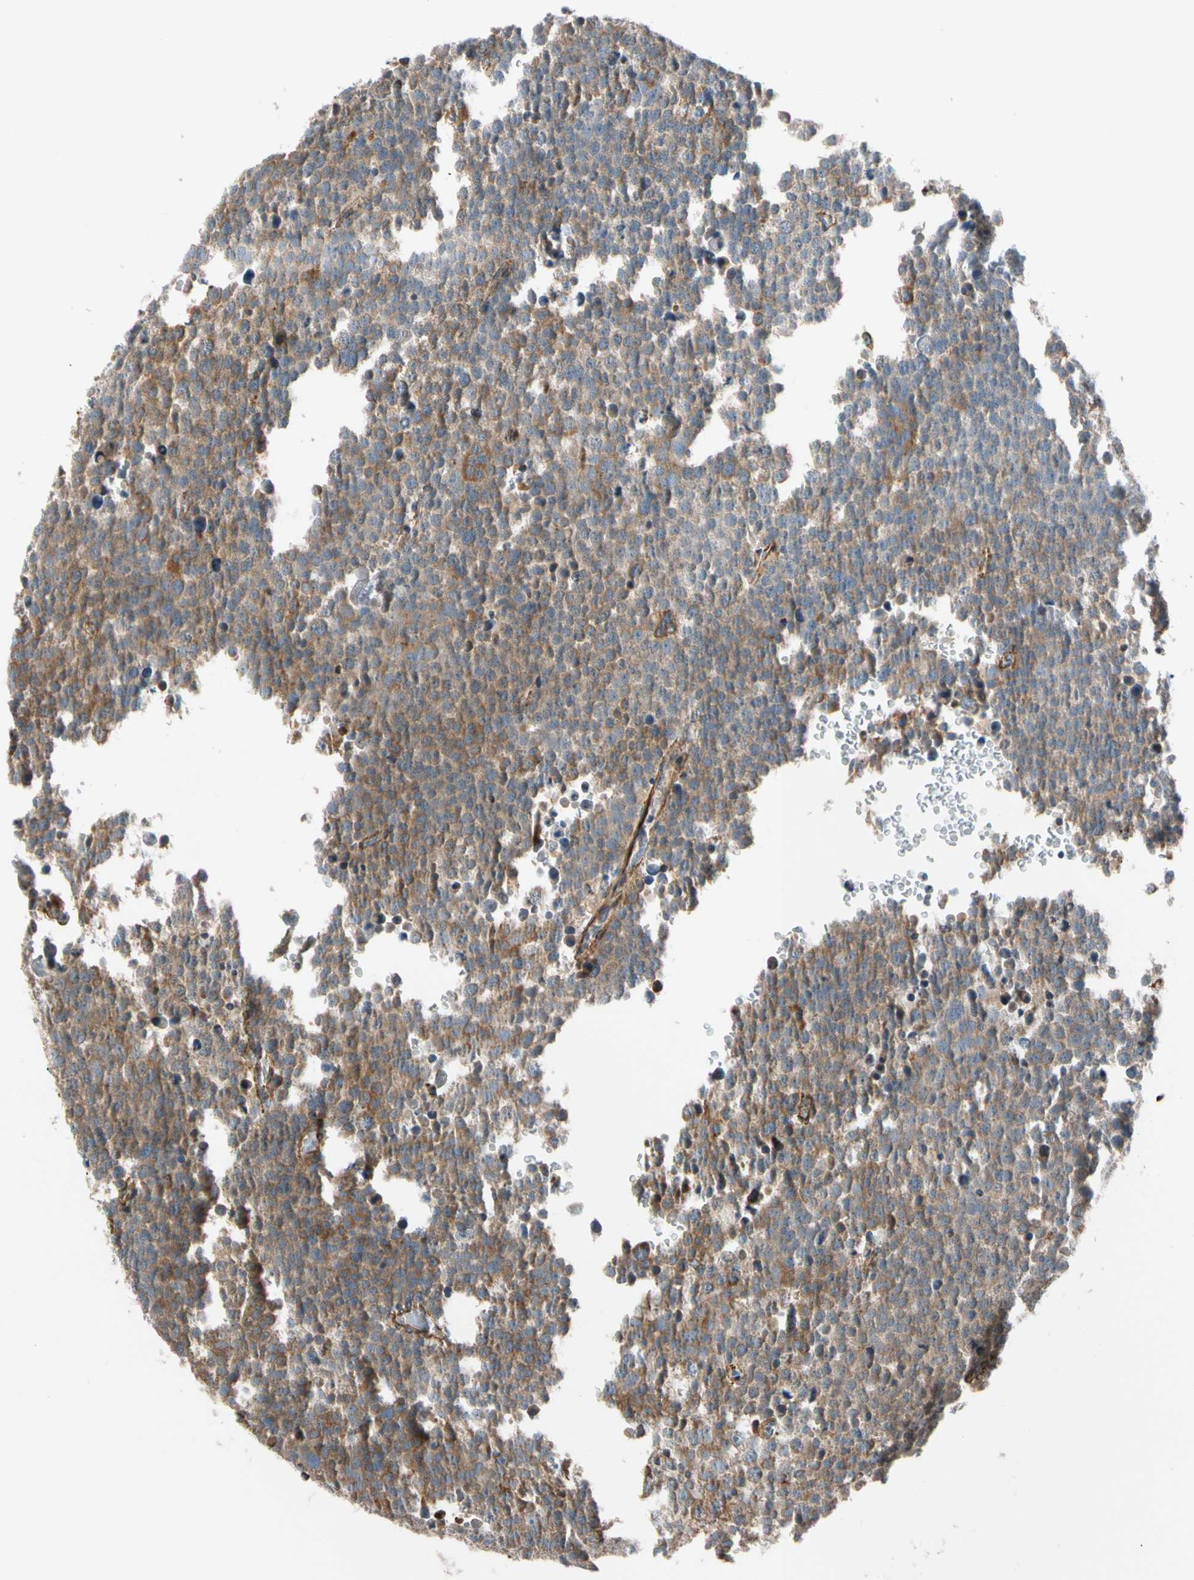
{"staining": {"intensity": "moderate", "quantity": ">75%", "location": "cytoplasmic/membranous"}, "tissue": "testis cancer", "cell_type": "Tumor cells", "image_type": "cancer", "snomed": [{"axis": "morphology", "description": "Seminoma, NOS"}, {"axis": "topography", "description": "Testis"}], "caption": "The histopathology image displays staining of seminoma (testis), revealing moderate cytoplasmic/membranous protein expression (brown color) within tumor cells.", "gene": "LIMK2", "patient": {"sex": "male", "age": 71}}